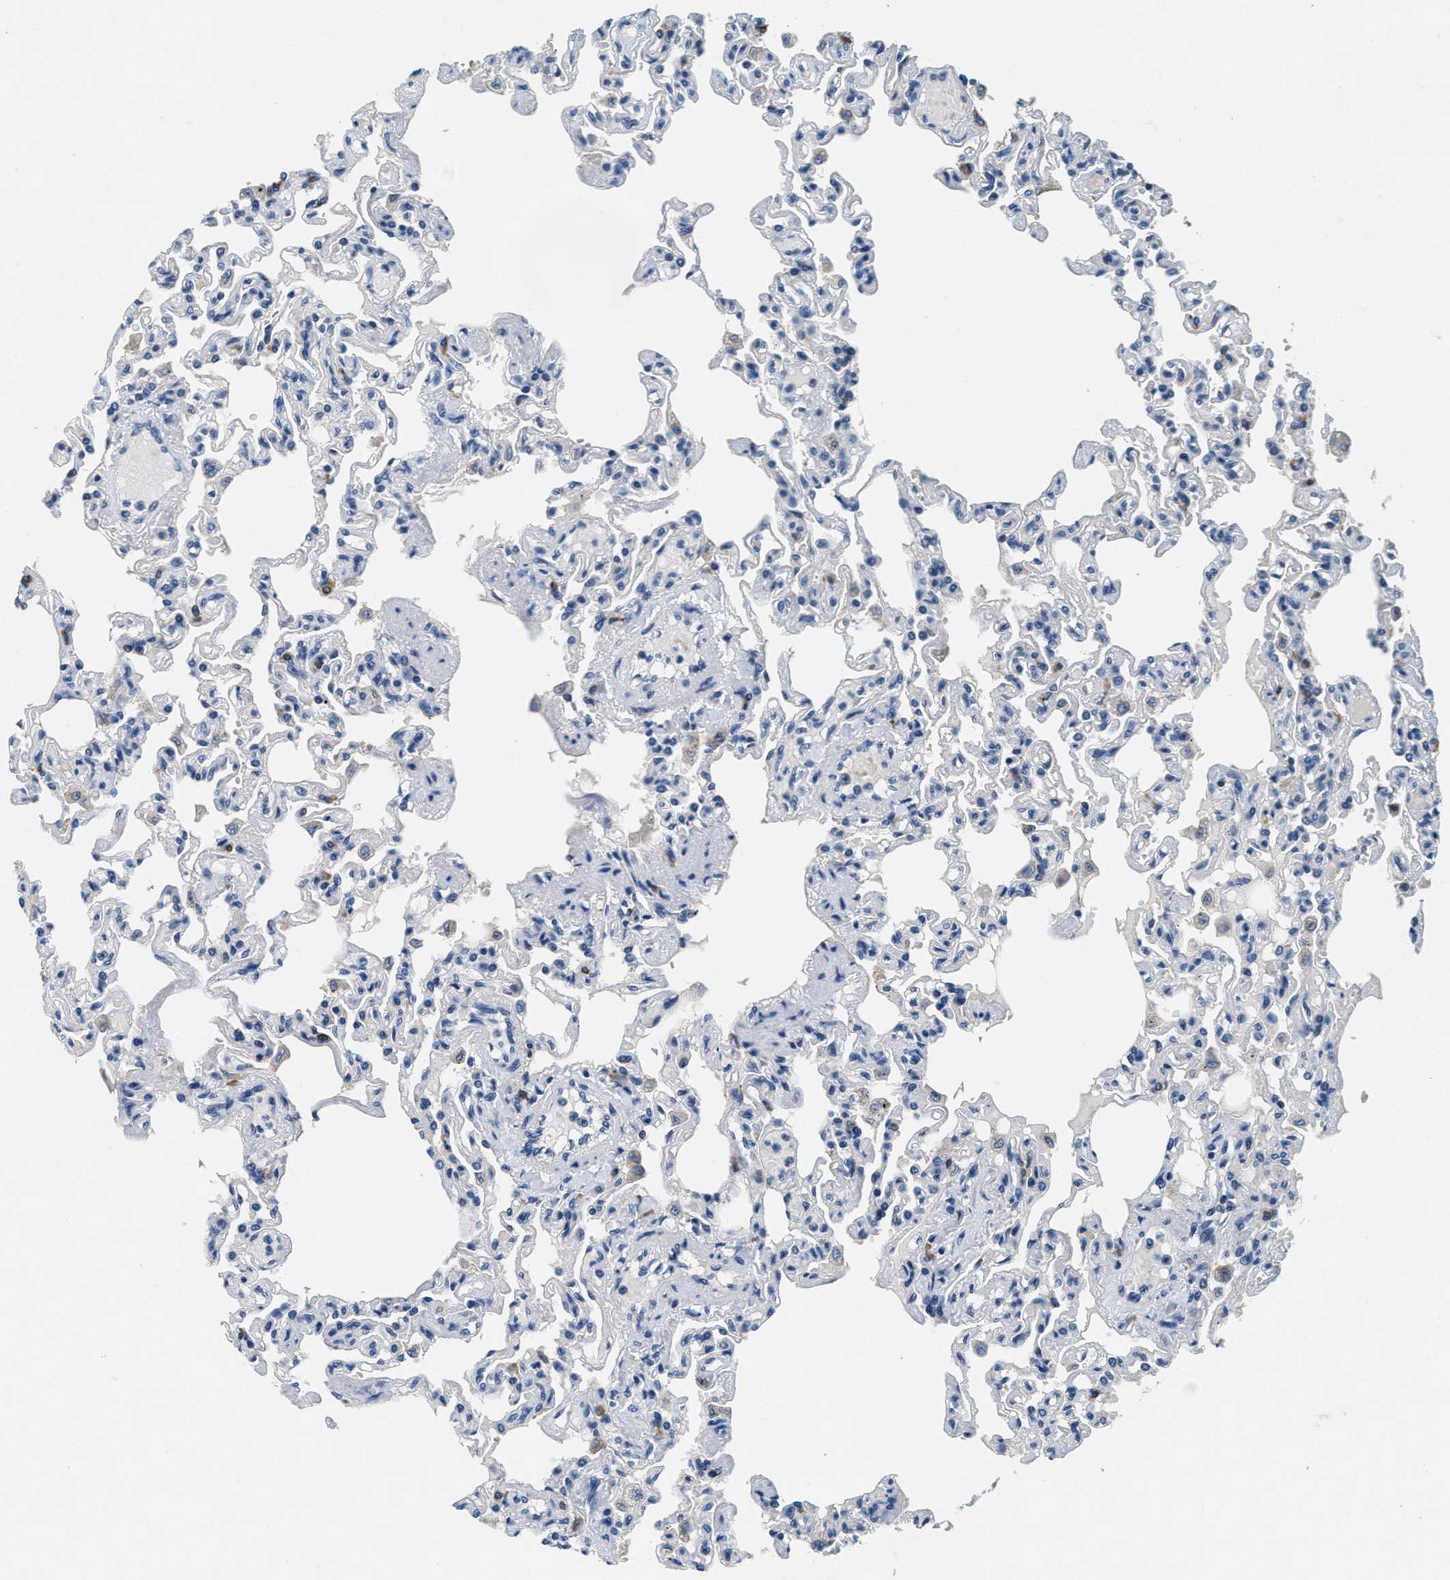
{"staining": {"intensity": "weak", "quantity": "<25%", "location": "cytoplasmic/membranous"}, "tissue": "lung", "cell_type": "Alveolar cells", "image_type": "normal", "snomed": [{"axis": "morphology", "description": "Normal tissue, NOS"}, {"axis": "topography", "description": "Lung"}], "caption": "Lung stained for a protein using IHC demonstrates no staining alveolar cells.", "gene": "ALDH3A2", "patient": {"sex": "male", "age": 21}}